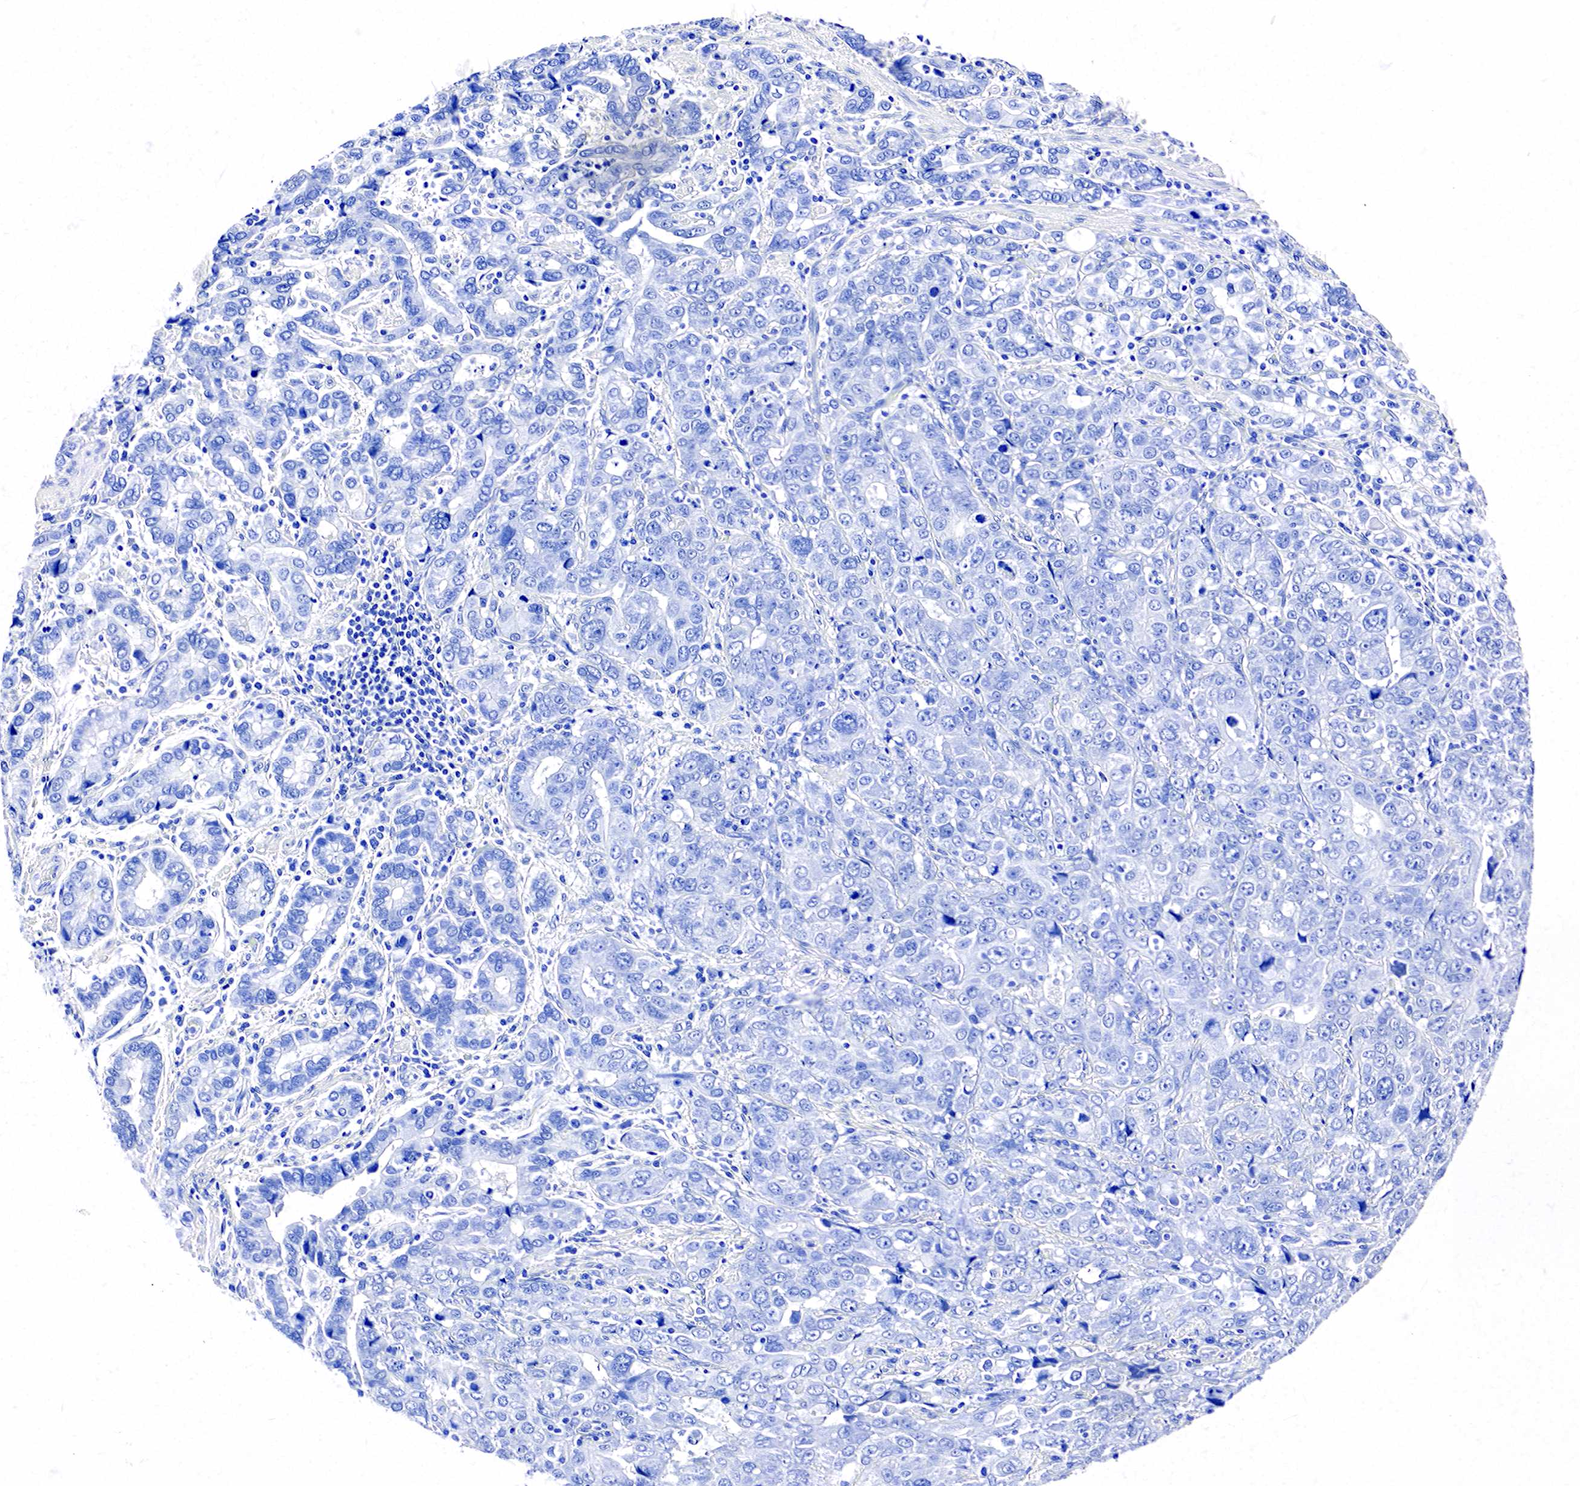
{"staining": {"intensity": "negative", "quantity": "none", "location": "none"}, "tissue": "stomach cancer", "cell_type": "Tumor cells", "image_type": "cancer", "snomed": [{"axis": "morphology", "description": "Adenocarcinoma, NOS"}, {"axis": "topography", "description": "Stomach, upper"}], "caption": "Tumor cells show no significant protein expression in stomach adenocarcinoma.", "gene": "ACP3", "patient": {"sex": "male", "age": 76}}